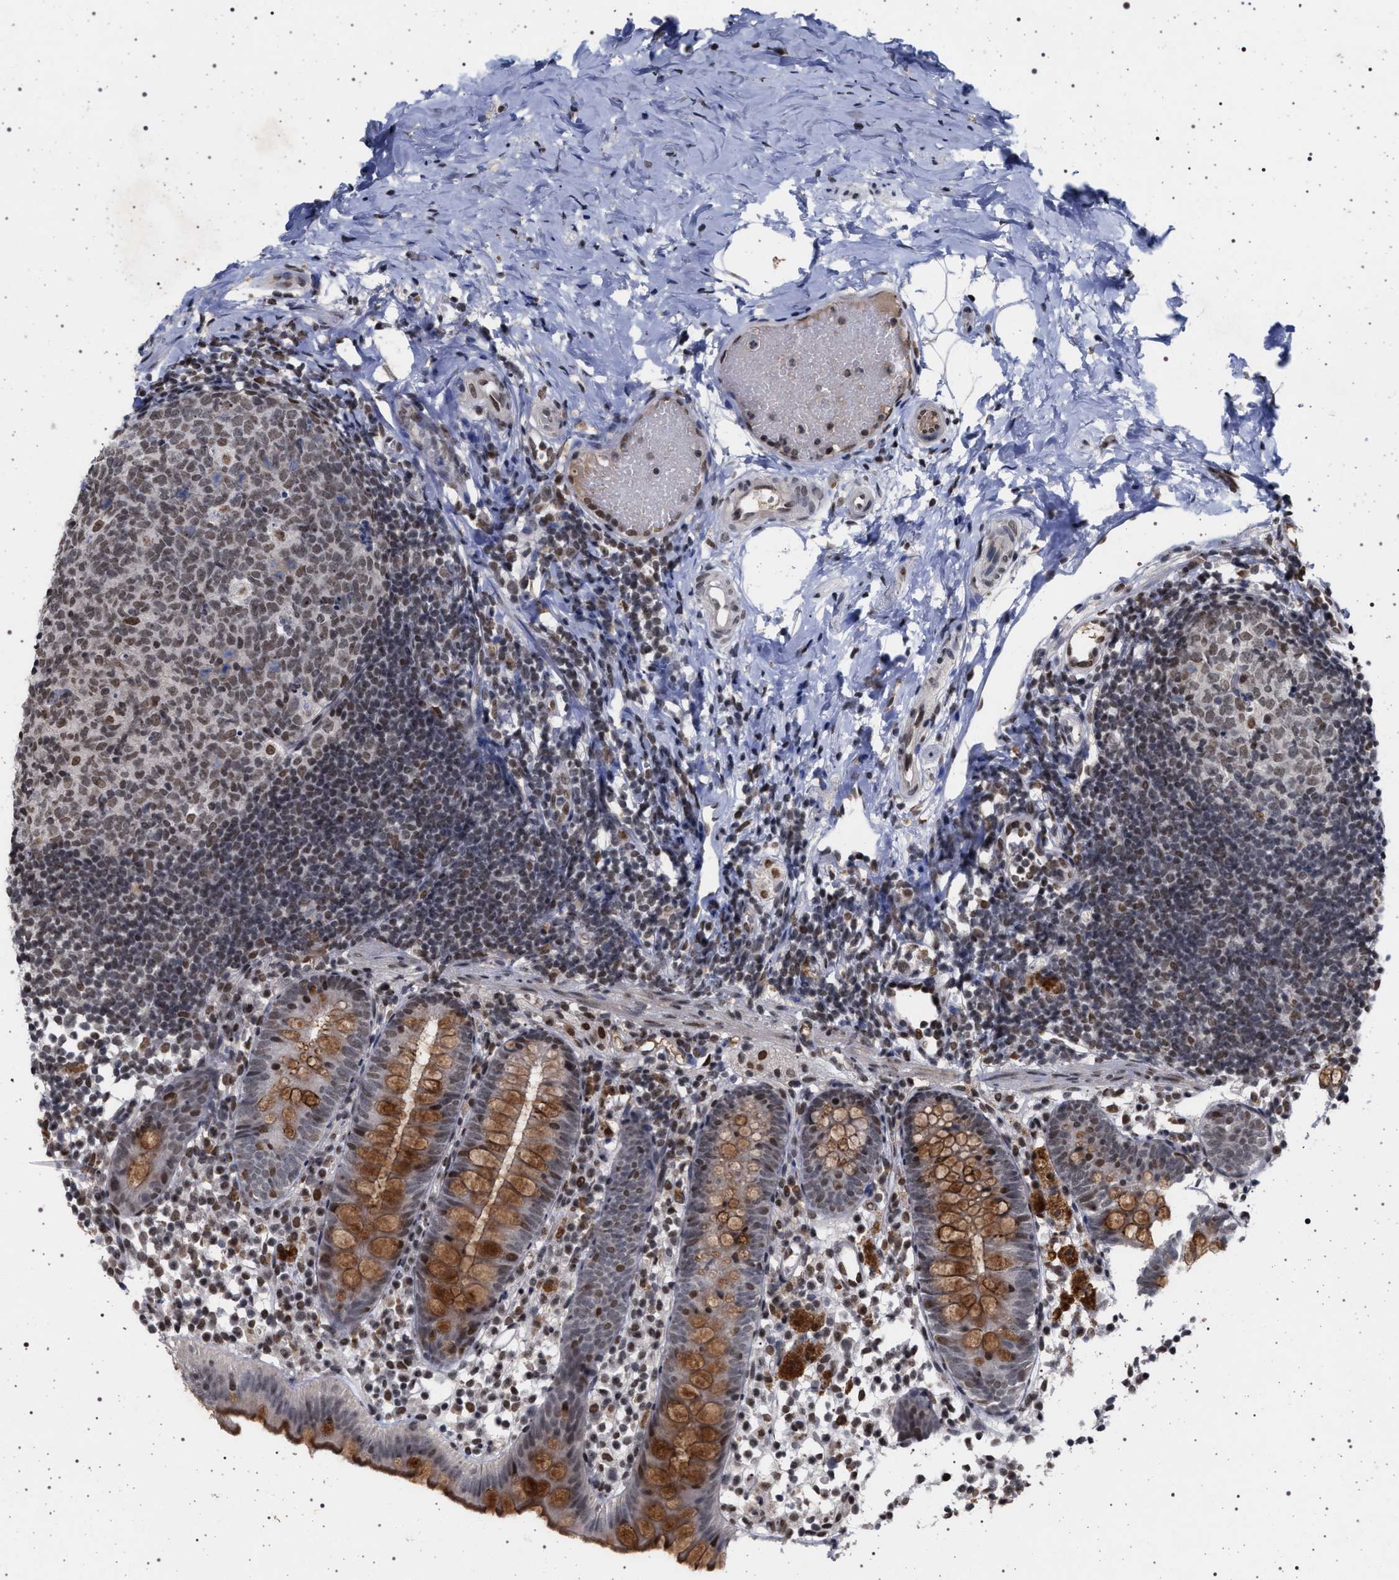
{"staining": {"intensity": "moderate", "quantity": ">75%", "location": "cytoplasmic/membranous,nuclear"}, "tissue": "appendix", "cell_type": "Glandular cells", "image_type": "normal", "snomed": [{"axis": "morphology", "description": "Normal tissue, NOS"}, {"axis": "topography", "description": "Appendix"}], "caption": "Brown immunohistochemical staining in normal human appendix shows moderate cytoplasmic/membranous,nuclear staining in approximately >75% of glandular cells.", "gene": "PHF12", "patient": {"sex": "female", "age": 20}}